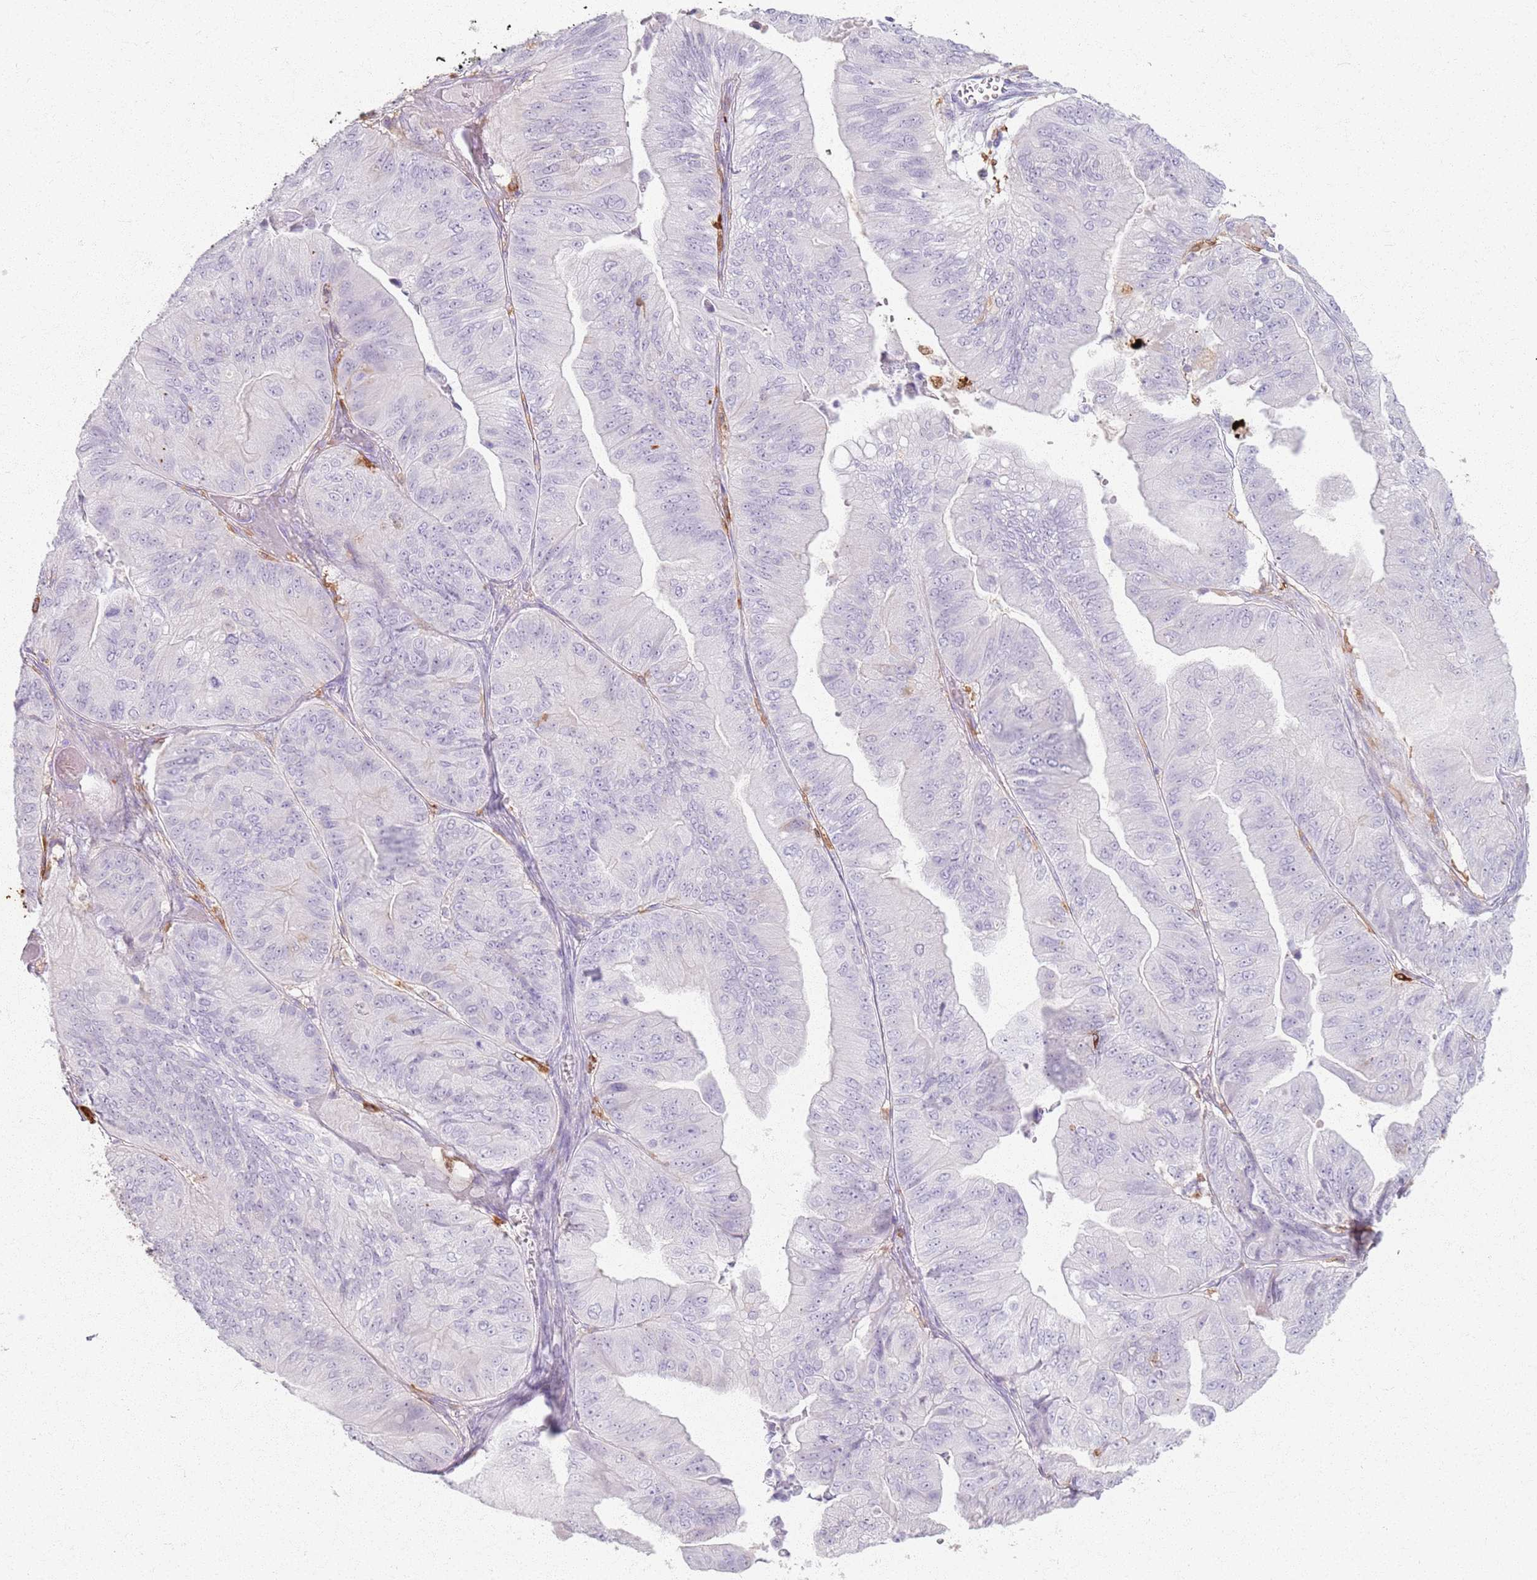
{"staining": {"intensity": "negative", "quantity": "none", "location": "none"}, "tissue": "ovarian cancer", "cell_type": "Tumor cells", "image_type": "cancer", "snomed": [{"axis": "morphology", "description": "Cystadenocarcinoma, mucinous, NOS"}, {"axis": "topography", "description": "Ovary"}], "caption": "An IHC photomicrograph of ovarian cancer is shown. There is no staining in tumor cells of ovarian cancer.", "gene": "GDPGP1", "patient": {"sex": "female", "age": 61}}